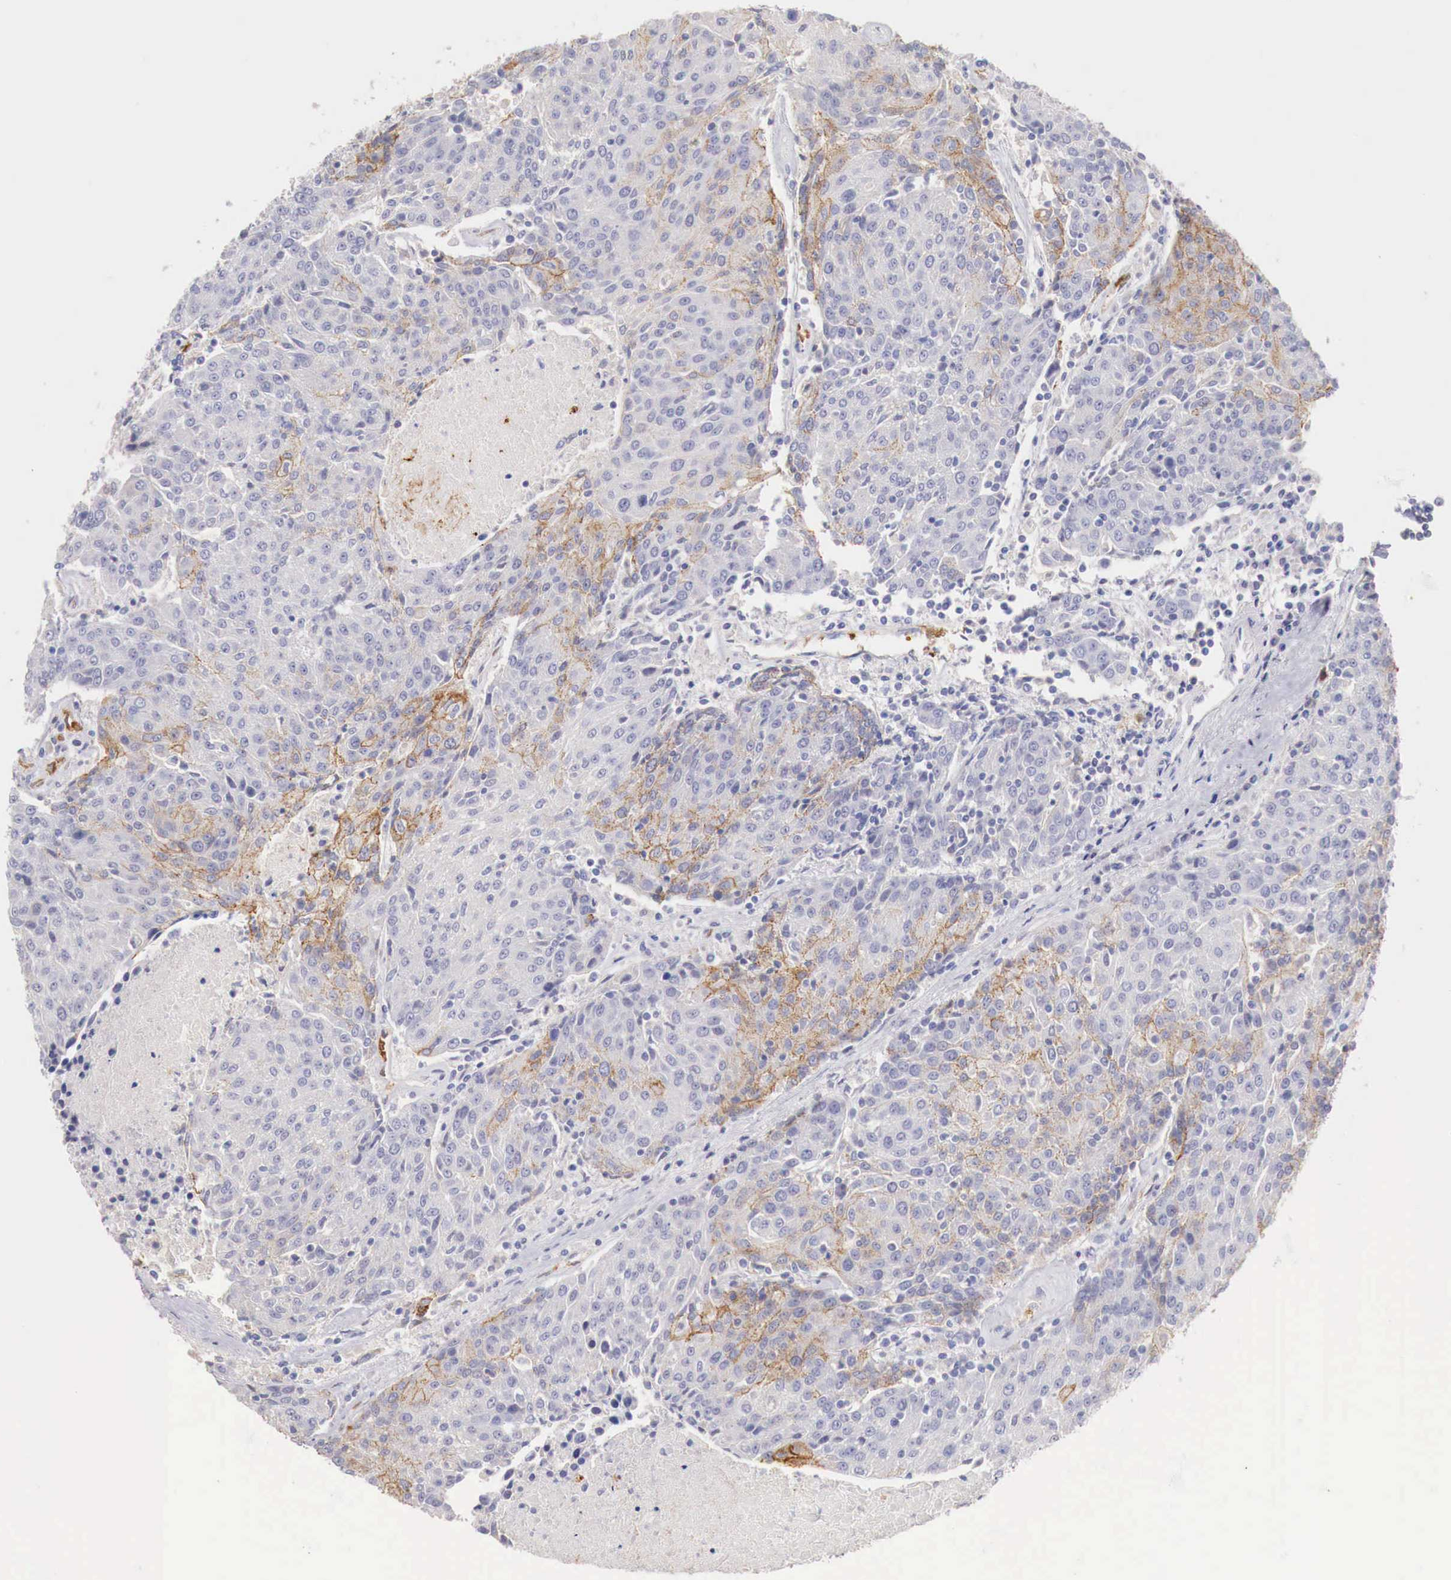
{"staining": {"intensity": "moderate", "quantity": "<25%", "location": "cytoplasmic/membranous"}, "tissue": "urothelial cancer", "cell_type": "Tumor cells", "image_type": "cancer", "snomed": [{"axis": "morphology", "description": "Urothelial carcinoma, High grade"}, {"axis": "topography", "description": "Urinary bladder"}], "caption": "This image reveals immunohistochemistry staining of urothelial carcinoma (high-grade), with low moderate cytoplasmic/membranous positivity in approximately <25% of tumor cells.", "gene": "ITIH6", "patient": {"sex": "female", "age": 85}}